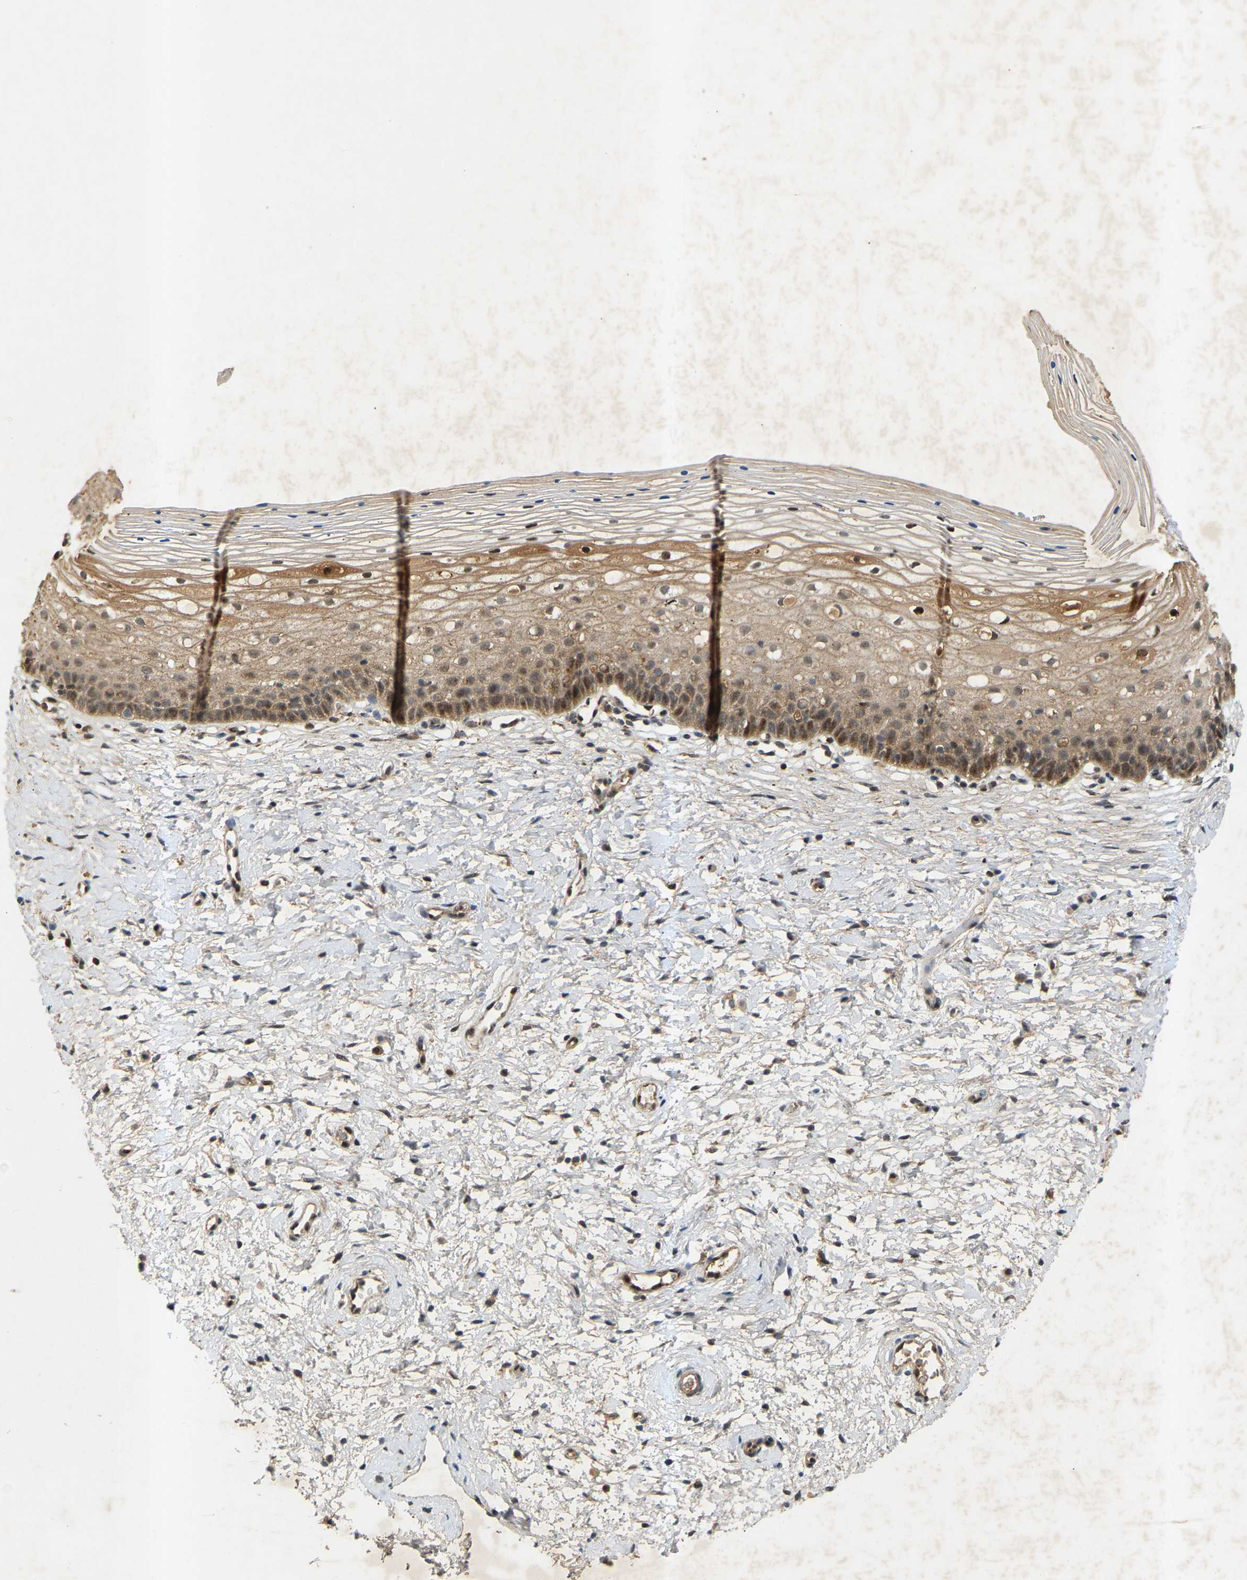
{"staining": {"intensity": "moderate", "quantity": ">75%", "location": "cytoplasmic/membranous,nuclear"}, "tissue": "cervix", "cell_type": "Squamous epithelial cells", "image_type": "normal", "snomed": [{"axis": "morphology", "description": "Normal tissue, NOS"}, {"axis": "topography", "description": "Cervix"}], "caption": "This image shows benign cervix stained with immunohistochemistry to label a protein in brown. The cytoplasmic/membranous,nuclear of squamous epithelial cells show moderate positivity for the protein. Nuclei are counter-stained blue.", "gene": "ATP5MF", "patient": {"sex": "female", "age": 72}}